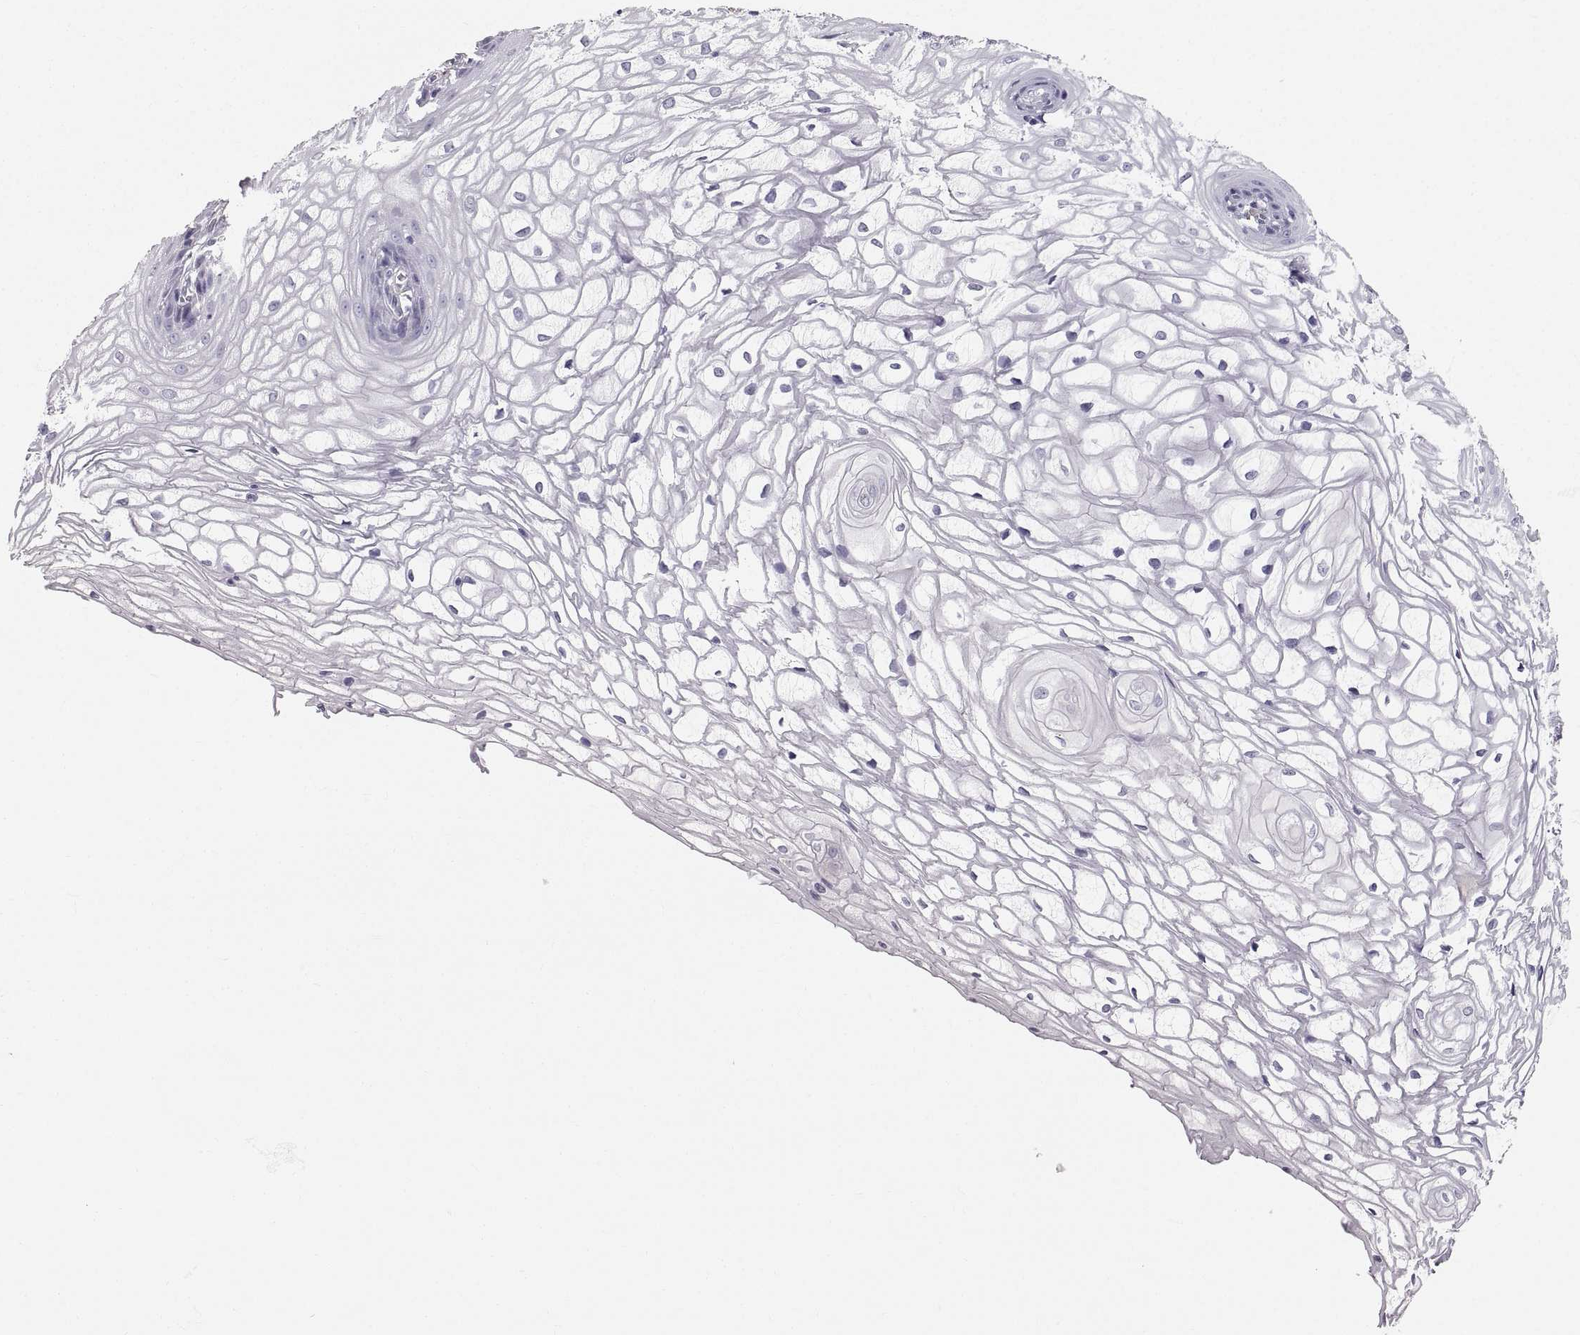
{"staining": {"intensity": "negative", "quantity": "none", "location": "none"}, "tissue": "vagina", "cell_type": "Squamous epithelial cells", "image_type": "normal", "snomed": [{"axis": "morphology", "description": "Normal tissue, NOS"}, {"axis": "topography", "description": "Vagina"}], "caption": "The micrograph reveals no significant positivity in squamous epithelial cells of vagina.", "gene": "PGM5", "patient": {"sex": "female", "age": 34}}